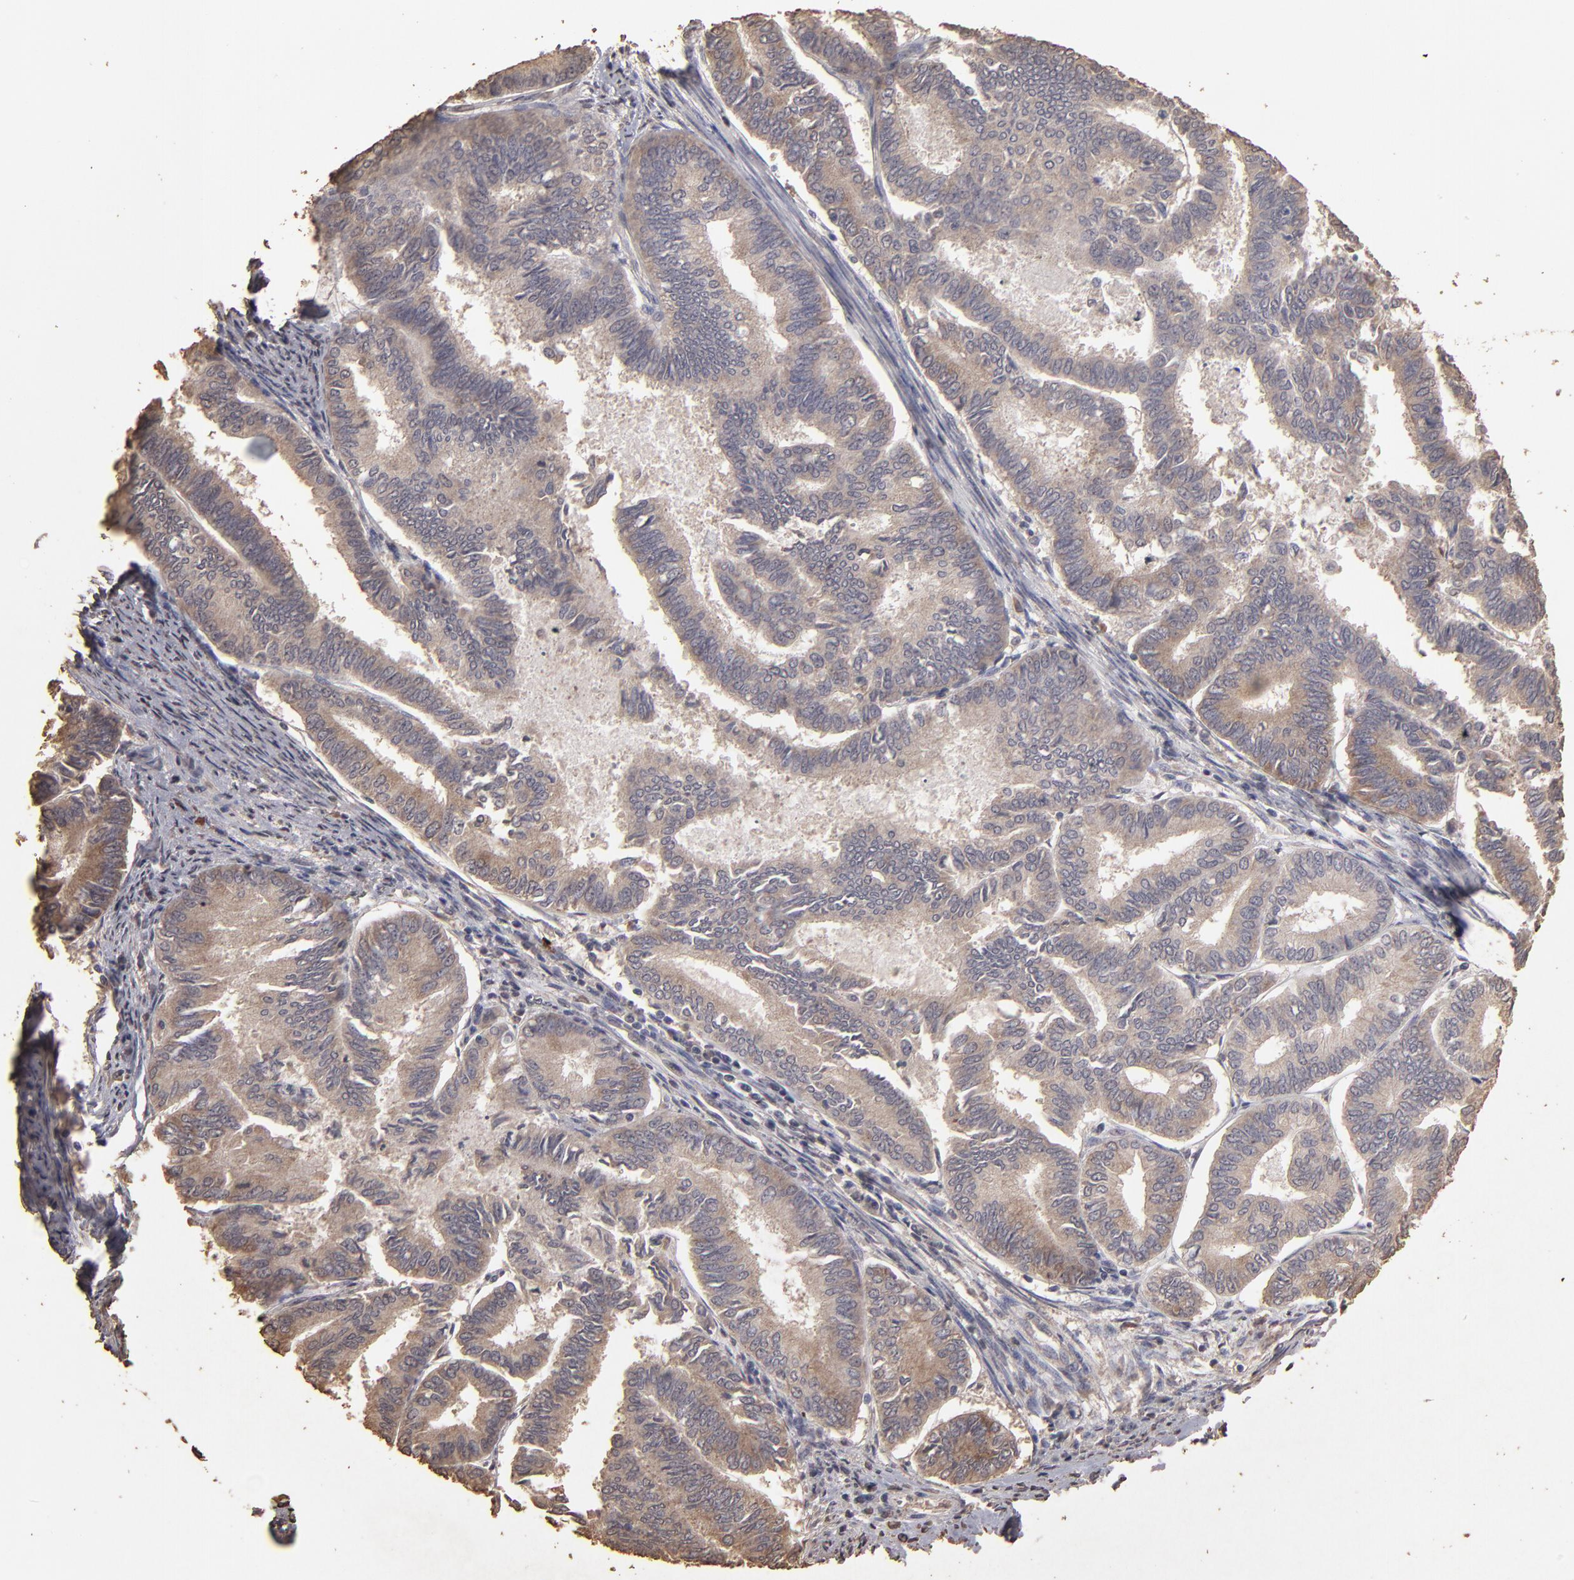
{"staining": {"intensity": "moderate", "quantity": ">75%", "location": "cytoplasmic/membranous"}, "tissue": "endometrial cancer", "cell_type": "Tumor cells", "image_type": "cancer", "snomed": [{"axis": "morphology", "description": "Adenocarcinoma, NOS"}, {"axis": "topography", "description": "Endometrium"}], "caption": "Protein expression analysis of human endometrial cancer (adenocarcinoma) reveals moderate cytoplasmic/membranous staining in about >75% of tumor cells.", "gene": "OPHN1", "patient": {"sex": "female", "age": 86}}